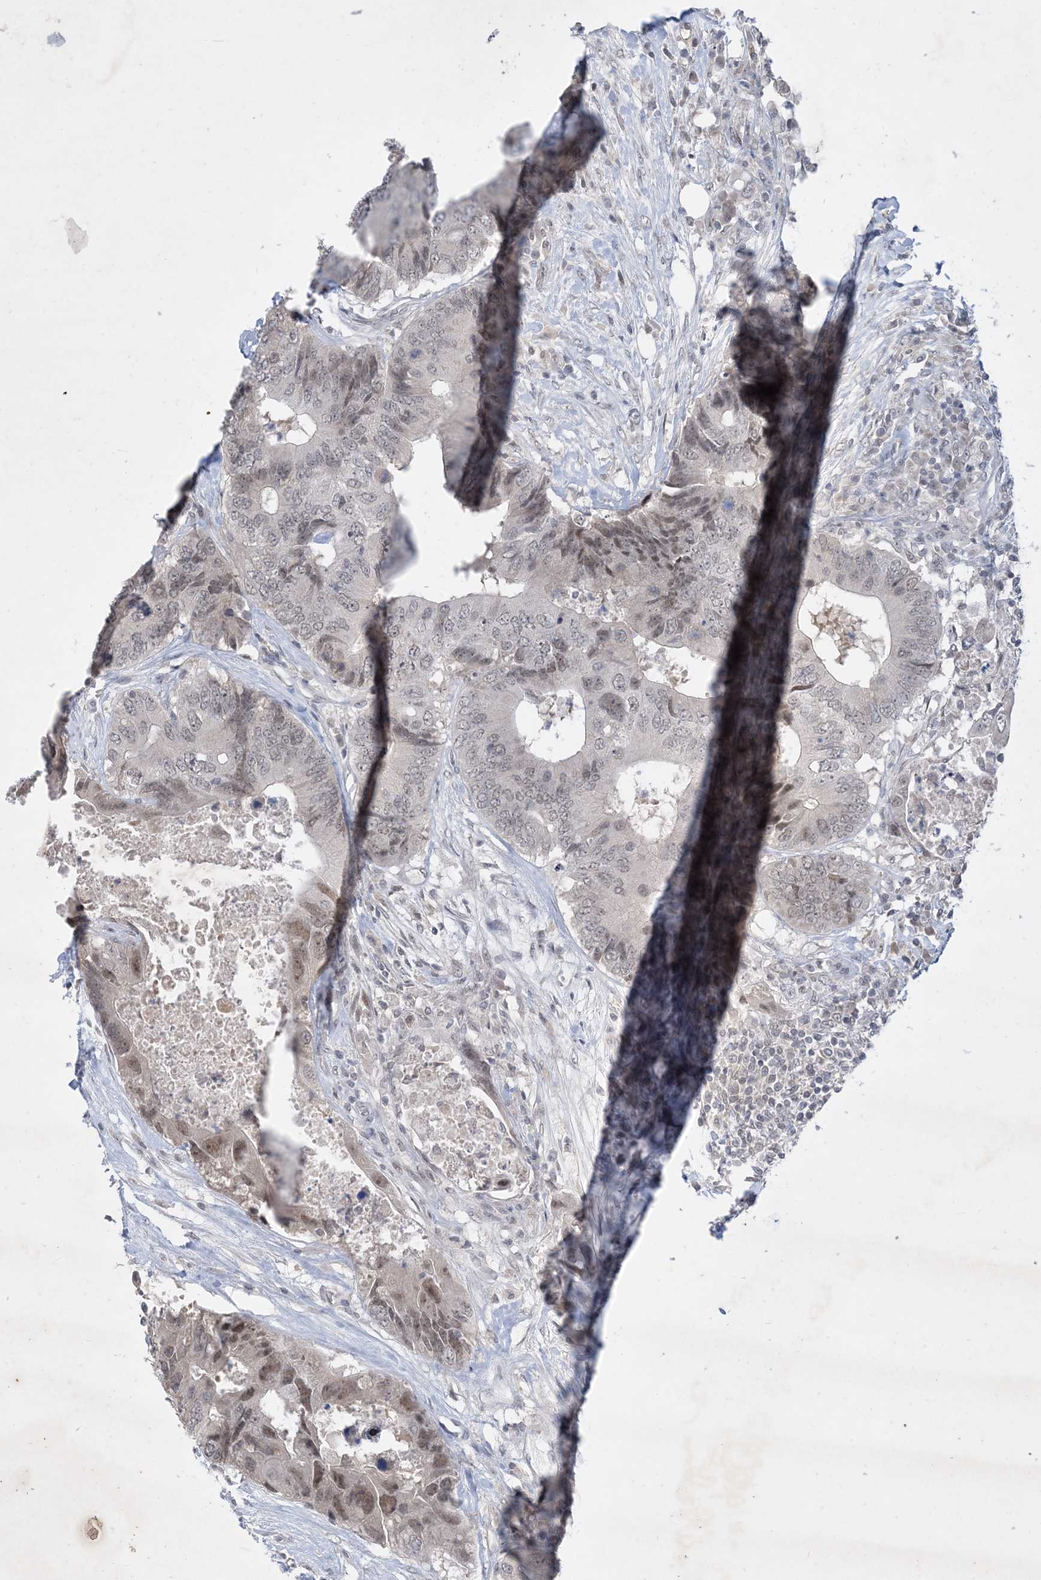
{"staining": {"intensity": "weak", "quantity": ">75%", "location": "nuclear"}, "tissue": "colorectal cancer", "cell_type": "Tumor cells", "image_type": "cancer", "snomed": [{"axis": "morphology", "description": "Adenocarcinoma, NOS"}, {"axis": "topography", "description": "Colon"}], "caption": "Brown immunohistochemical staining in human colorectal adenocarcinoma demonstrates weak nuclear expression in about >75% of tumor cells.", "gene": "ZNF674", "patient": {"sex": "male", "age": 71}}